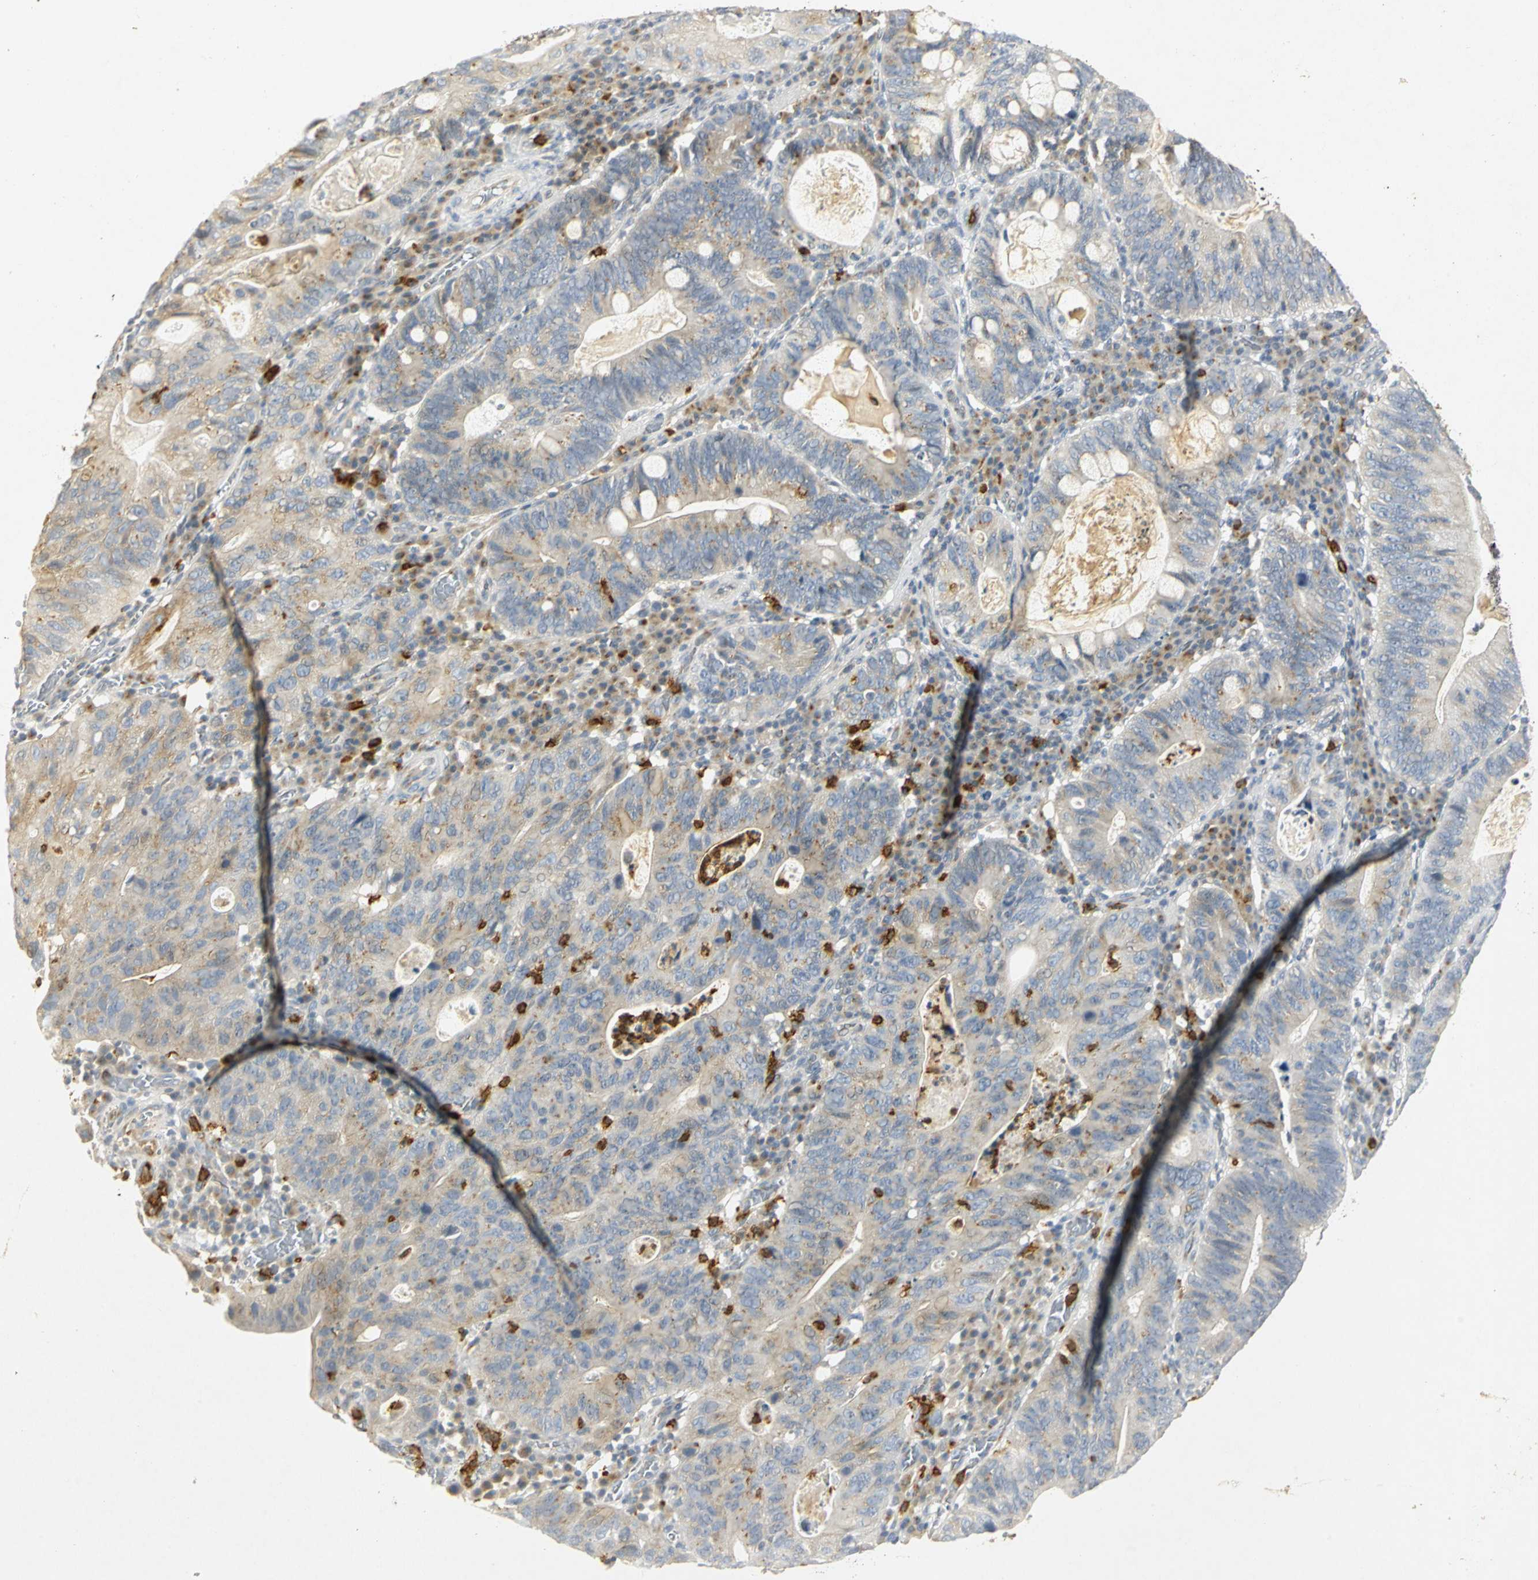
{"staining": {"intensity": "weak", "quantity": ">75%", "location": "cytoplasmic/membranous"}, "tissue": "stomach cancer", "cell_type": "Tumor cells", "image_type": "cancer", "snomed": [{"axis": "morphology", "description": "Adenocarcinoma, NOS"}, {"axis": "topography", "description": "Stomach"}], "caption": "Human stomach cancer (adenocarcinoma) stained with a brown dye demonstrates weak cytoplasmic/membranous positive staining in about >75% of tumor cells.", "gene": "TM9SF2", "patient": {"sex": "male", "age": 59}}